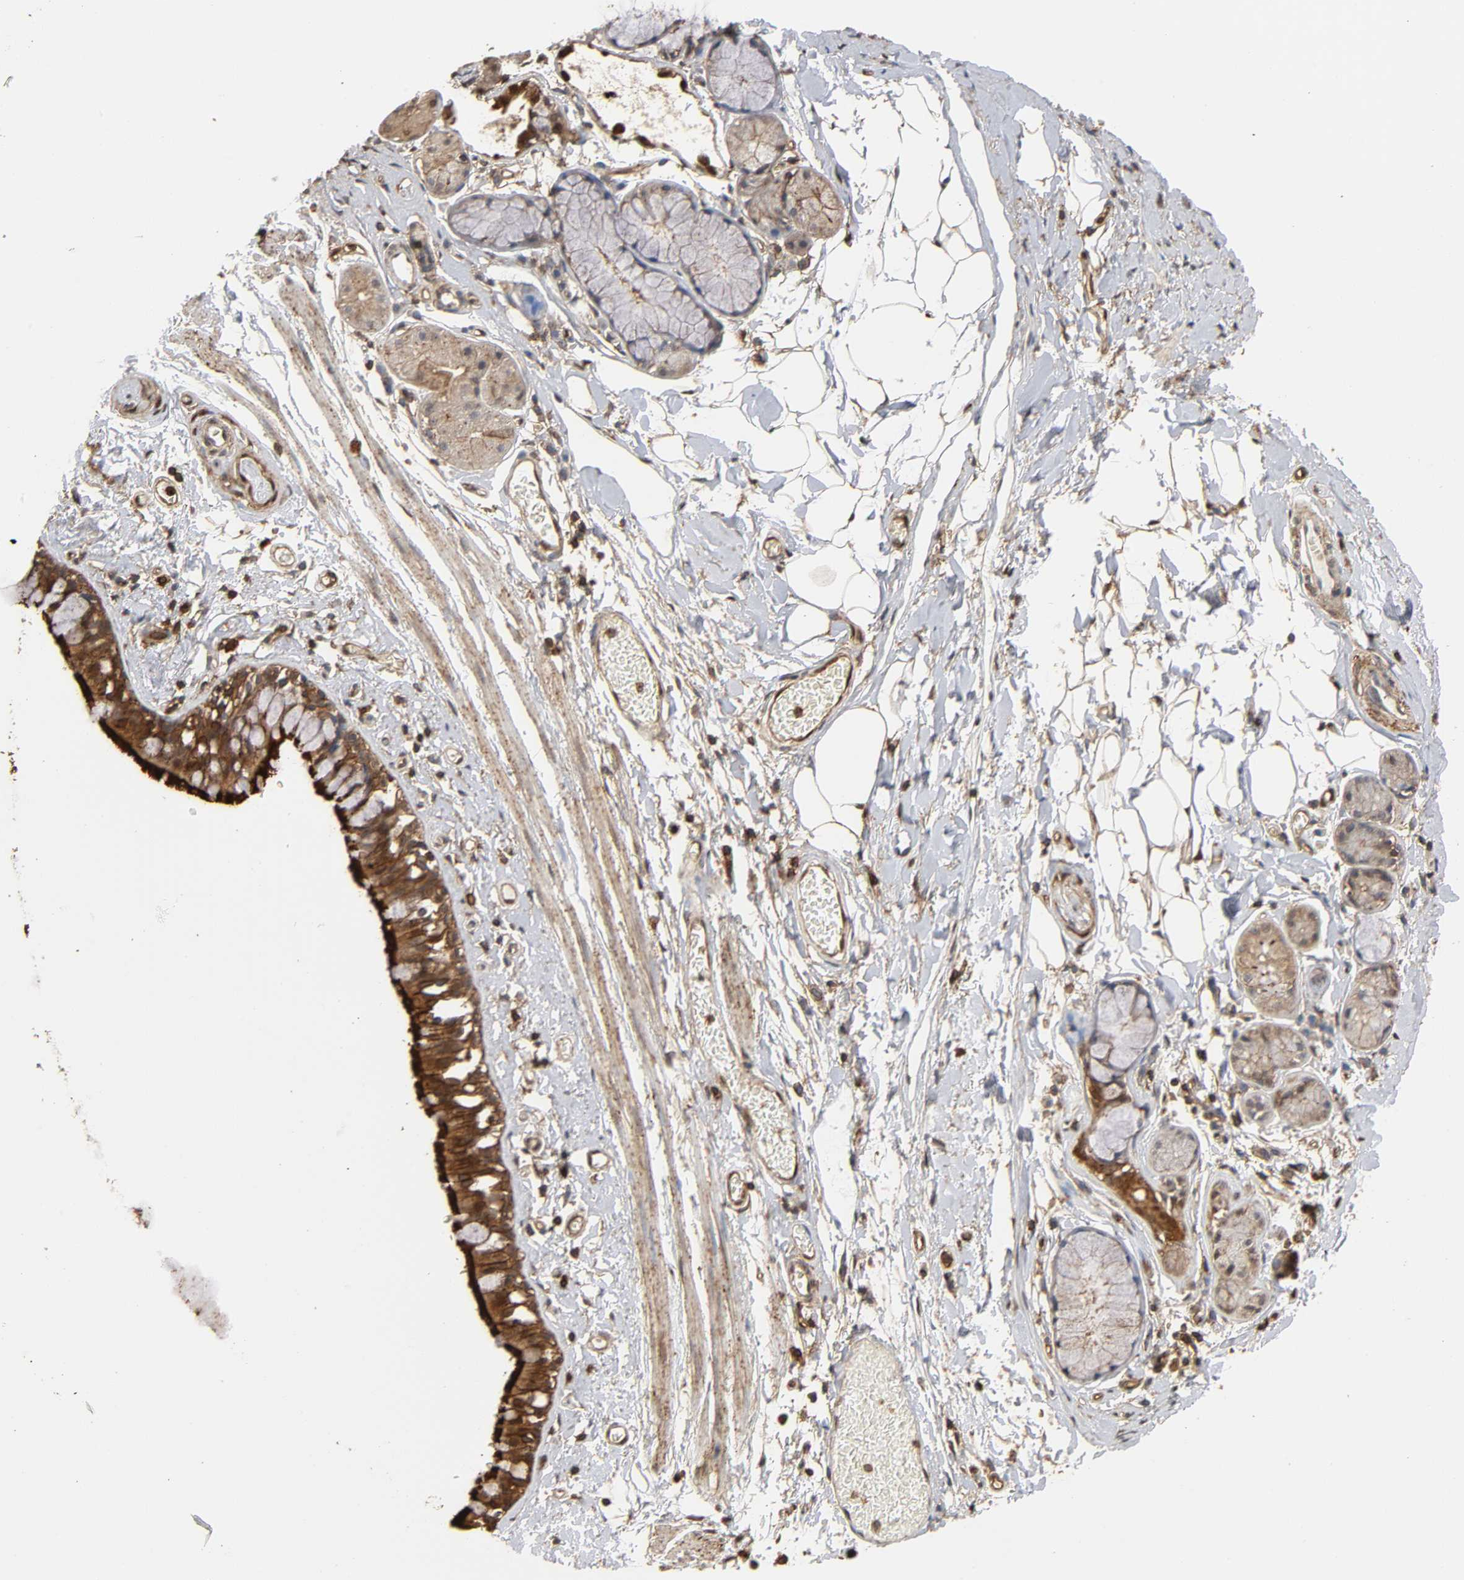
{"staining": {"intensity": "strong", "quantity": ">75%", "location": "cytoplasmic/membranous"}, "tissue": "bronchus", "cell_type": "Respiratory epithelial cells", "image_type": "normal", "snomed": [{"axis": "morphology", "description": "Normal tissue, NOS"}, {"axis": "topography", "description": "Lymph node of abdomen"}, {"axis": "topography", "description": "Lymph node of pelvis"}], "caption": "Immunohistochemical staining of normal human bronchus shows strong cytoplasmic/membranous protein staining in about >75% of respiratory epithelial cells.", "gene": "ANXA11", "patient": {"sex": "female", "age": 65}}